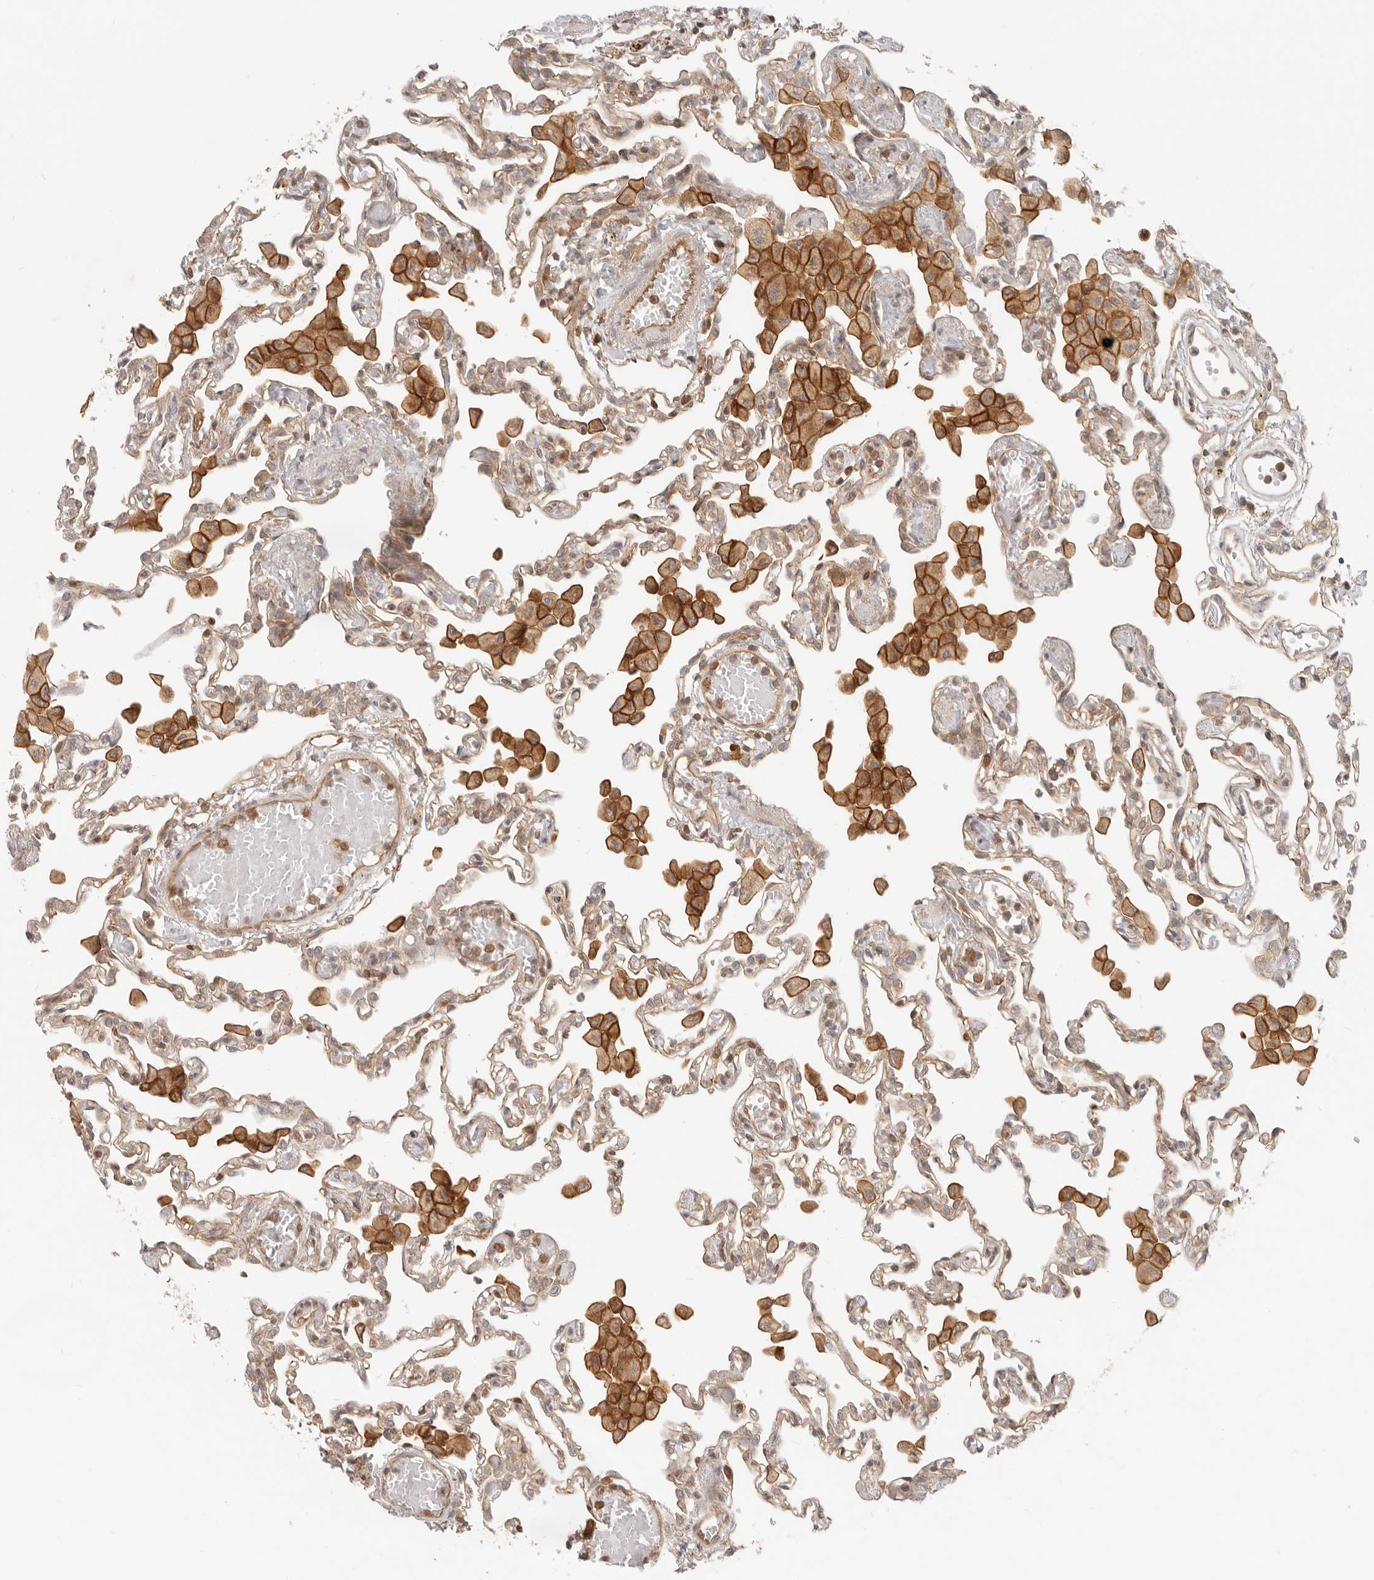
{"staining": {"intensity": "weak", "quantity": "25%-75%", "location": "cytoplasmic/membranous"}, "tissue": "lung", "cell_type": "Alveolar cells", "image_type": "normal", "snomed": [{"axis": "morphology", "description": "Normal tissue, NOS"}, {"axis": "topography", "description": "Bronchus"}, {"axis": "topography", "description": "Lung"}], "caption": "This is an image of IHC staining of normal lung, which shows weak staining in the cytoplasmic/membranous of alveolar cells.", "gene": "UFSP1", "patient": {"sex": "female", "age": 49}}